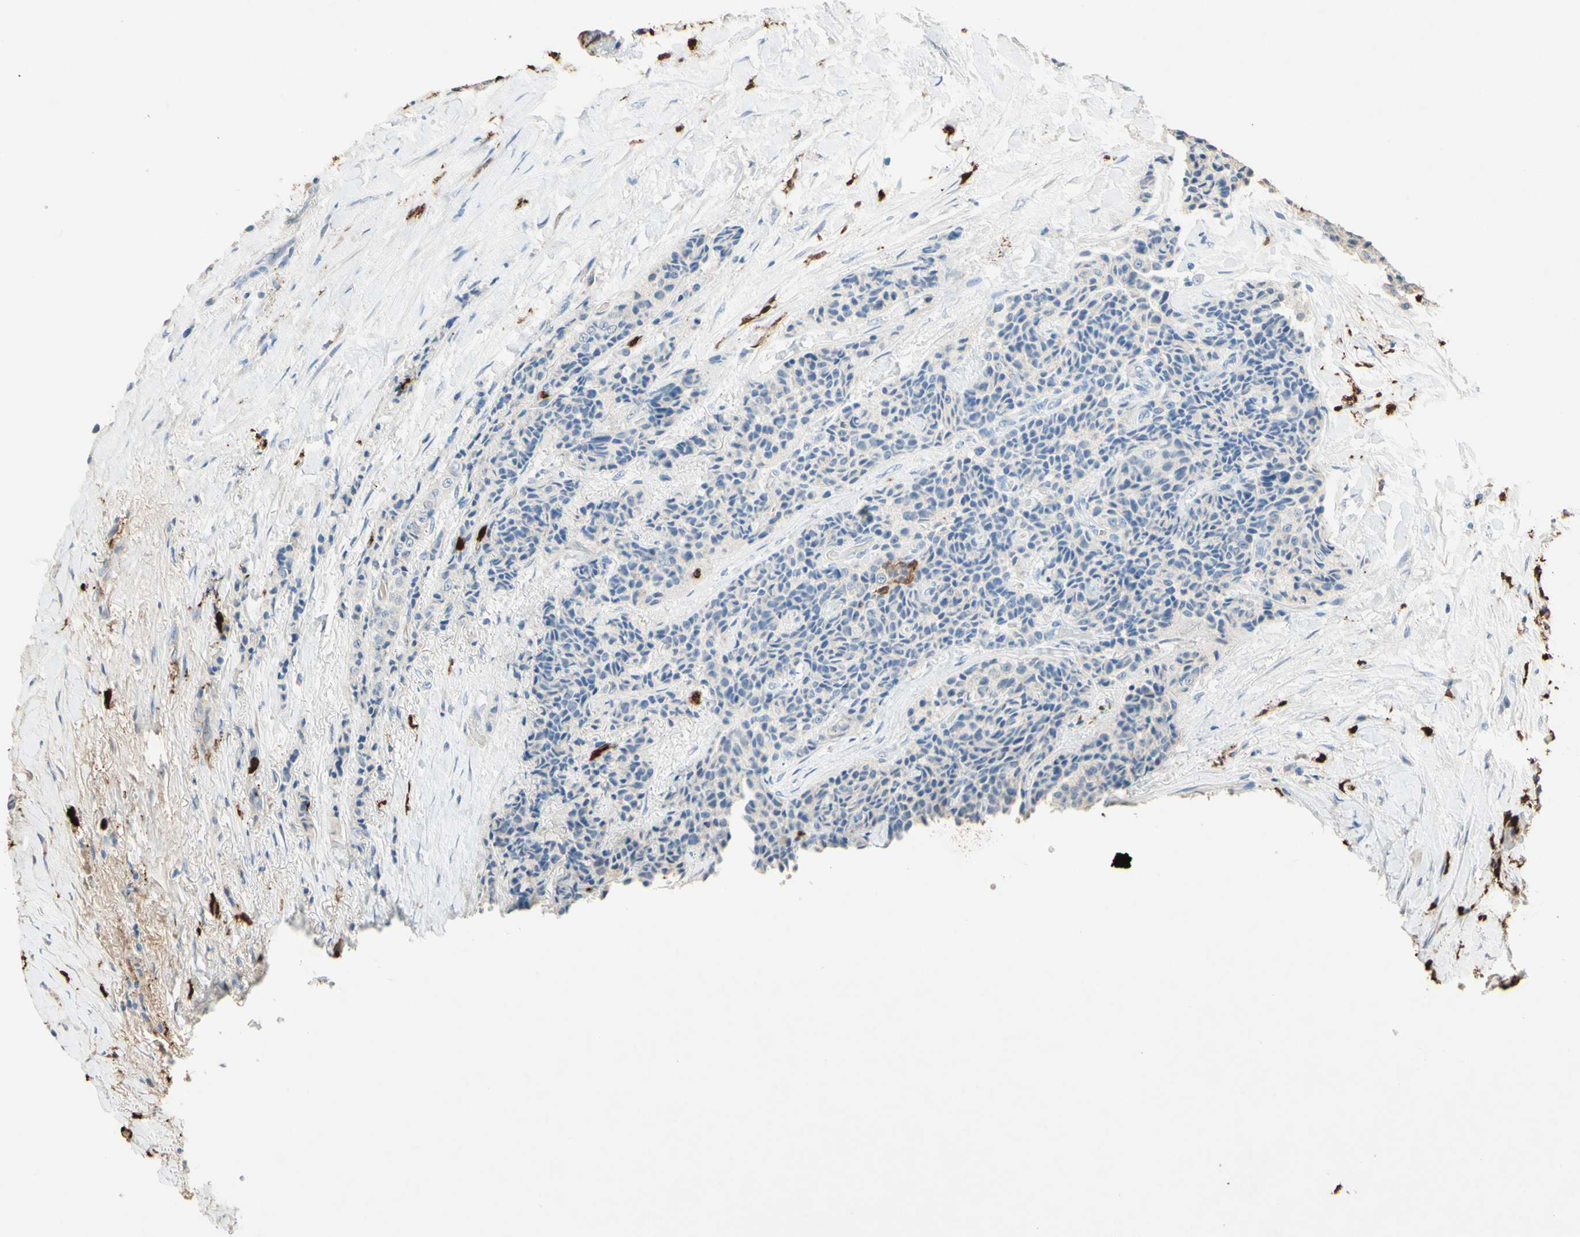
{"staining": {"intensity": "negative", "quantity": "none", "location": "none"}, "tissue": "carcinoid", "cell_type": "Tumor cells", "image_type": "cancer", "snomed": [{"axis": "morphology", "description": "Carcinoid, malignant, NOS"}, {"axis": "topography", "description": "Colon"}], "caption": "Tumor cells show no significant protein staining in carcinoid.", "gene": "NFKBIZ", "patient": {"sex": "female", "age": 61}}